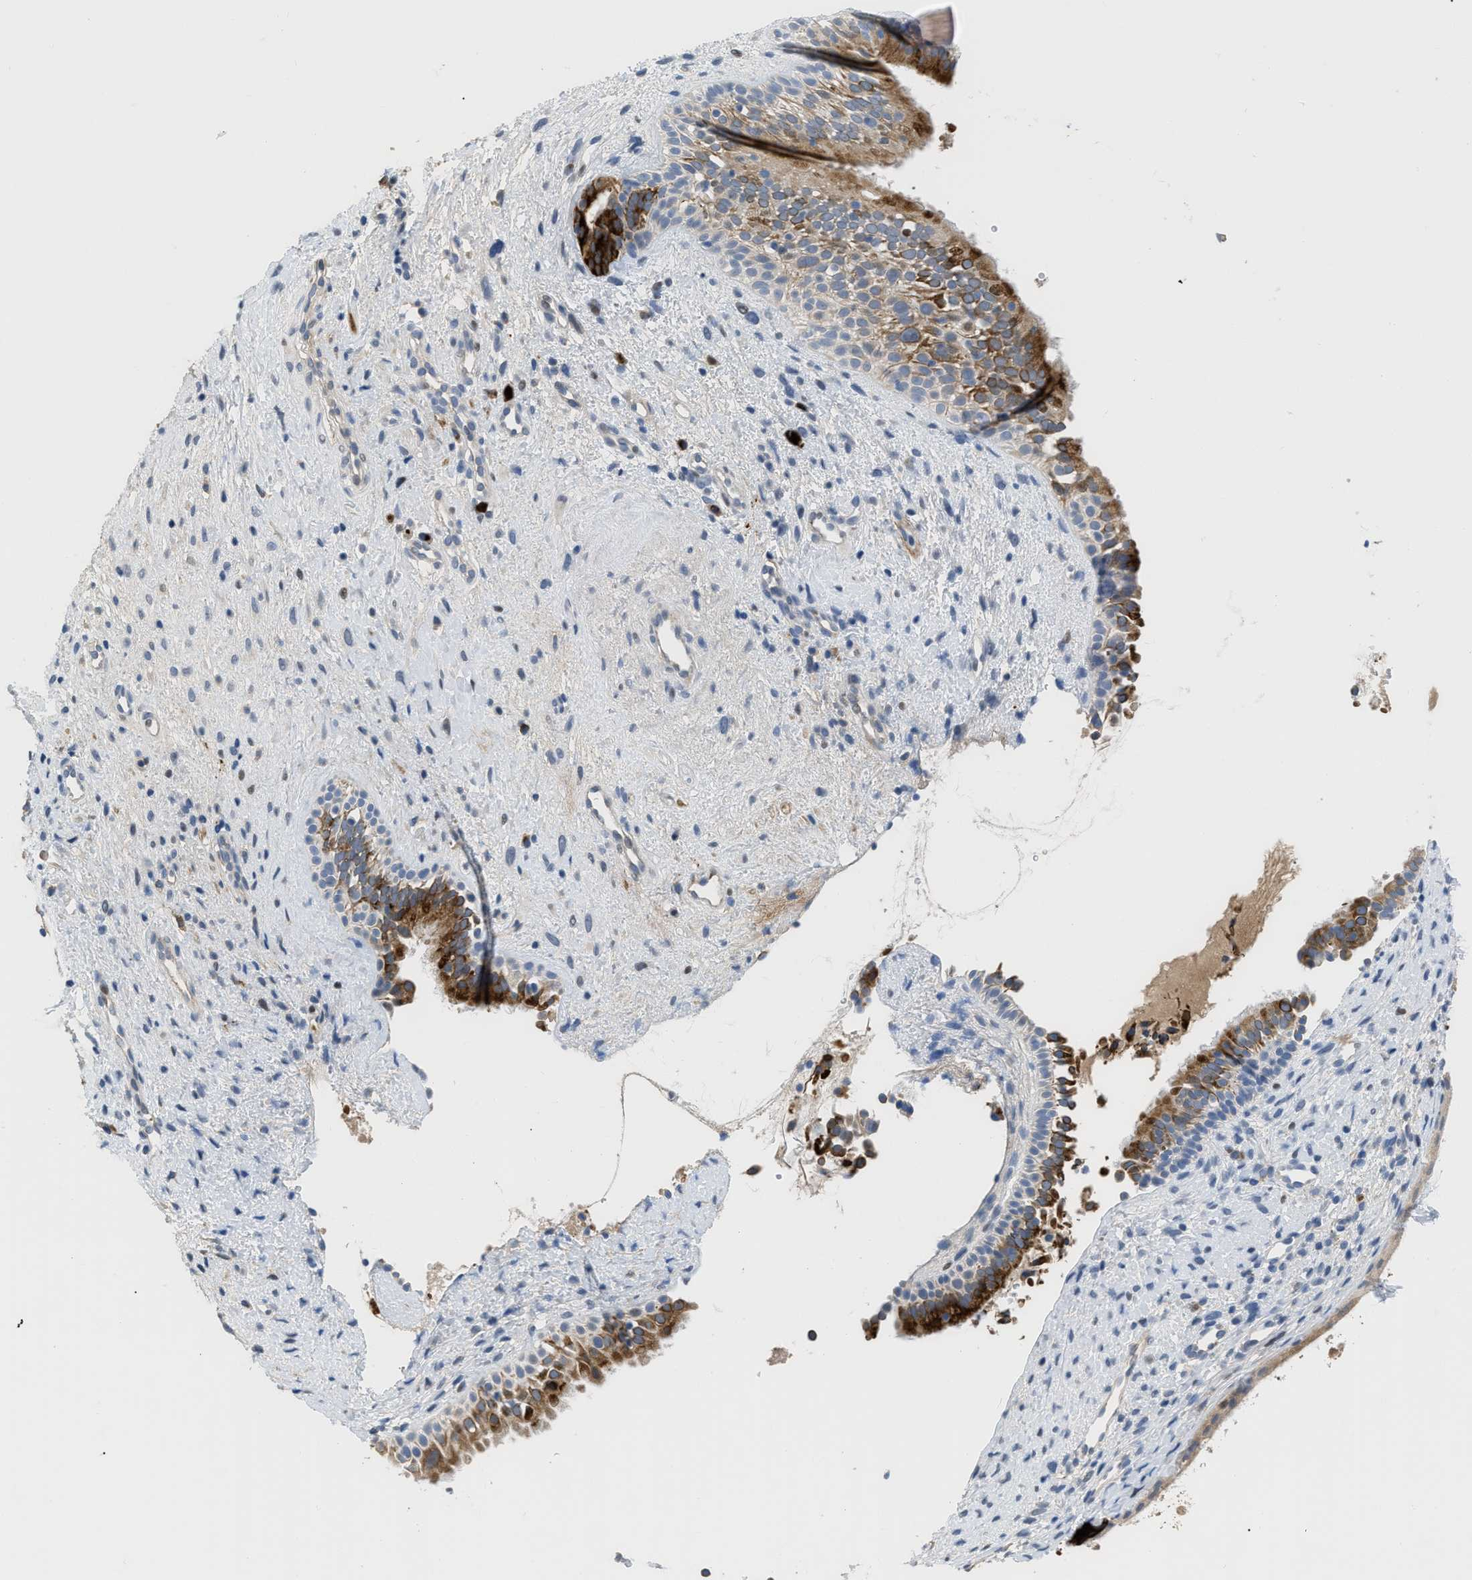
{"staining": {"intensity": "strong", "quantity": ">75%", "location": "cytoplasmic/membranous"}, "tissue": "nasopharynx", "cell_type": "Respiratory epithelial cells", "image_type": "normal", "snomed": [{"axis": "morphology", "description": "Normal tissue, NOS"}, {"axis": "topography", "description": "Nasopharynx"}], "caption": "A brown stain shows strong cytoplasmic/membranous staining of a protein in respiratory epithelial cells of benign nasopharynx. The staining was performed using DAB (3,3'-diaminobenzidine), with brown indicating positive protein expression. Nuclei are stained blue with hematoxylin.", "gene": "OR9K2", "patient": {"sex": "male", "age": 22}}